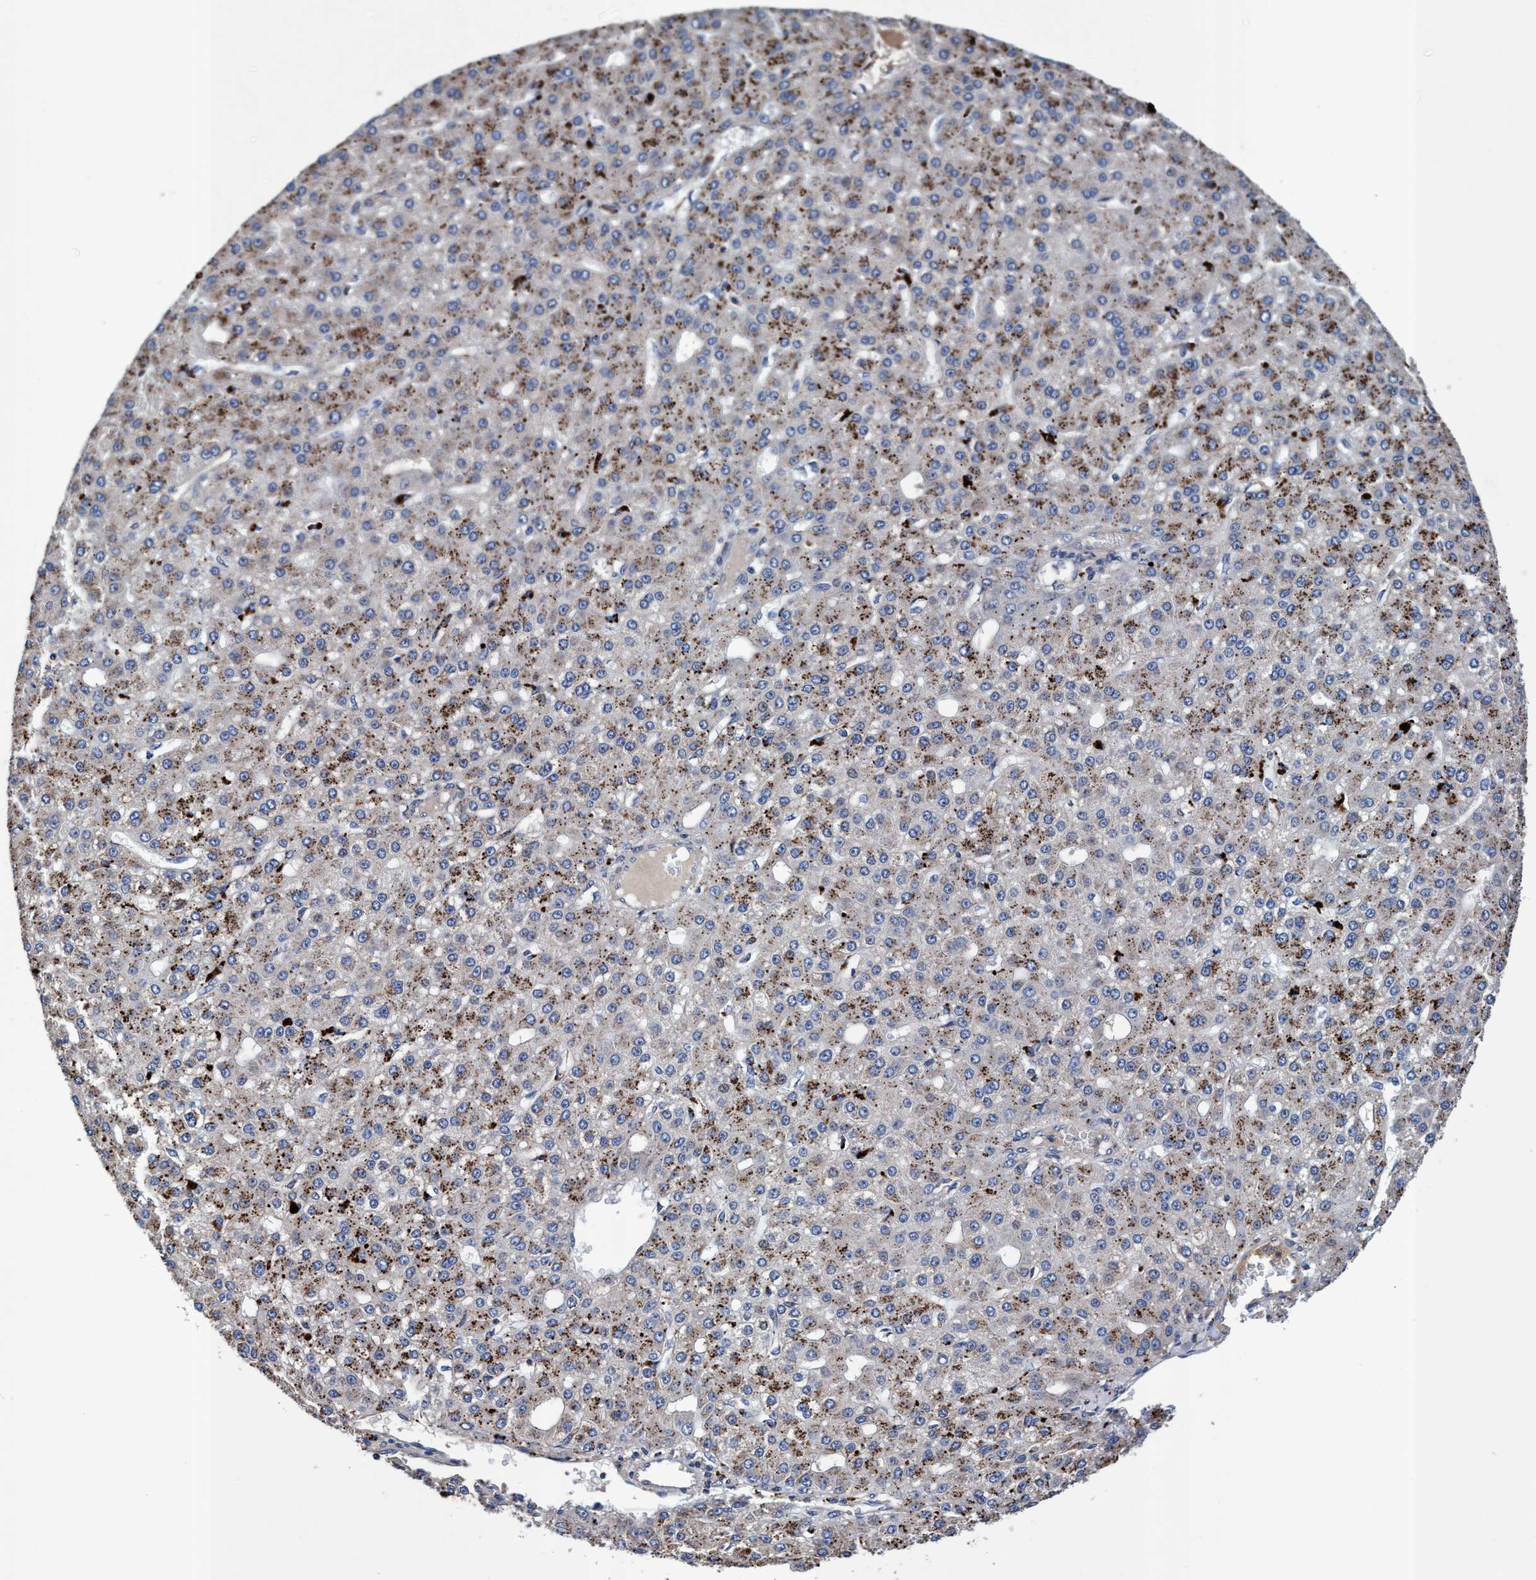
{"staining": {"intensity": "moderate", "quantity": "25%-75%", "location": "cytoplasmic/membranous"}, "tissue": "liver cancer", "cell_type": "Tumor cells", "image_type": "cancer", "snomed": [{"axis": "morphology", "description": "Carcinoma, Hepatocellular, NOS"}, {"axis": "topography", "description": "Liver"}], "caption": "Immunohistochemical staining of human liver hepatocellular carcinoma shows moderate cytoplasmic/membranous protein positivity in about 25%-75% of tumor cells.", "gene": "RNF208", "patient": {"sex": "male", "age": 67}}